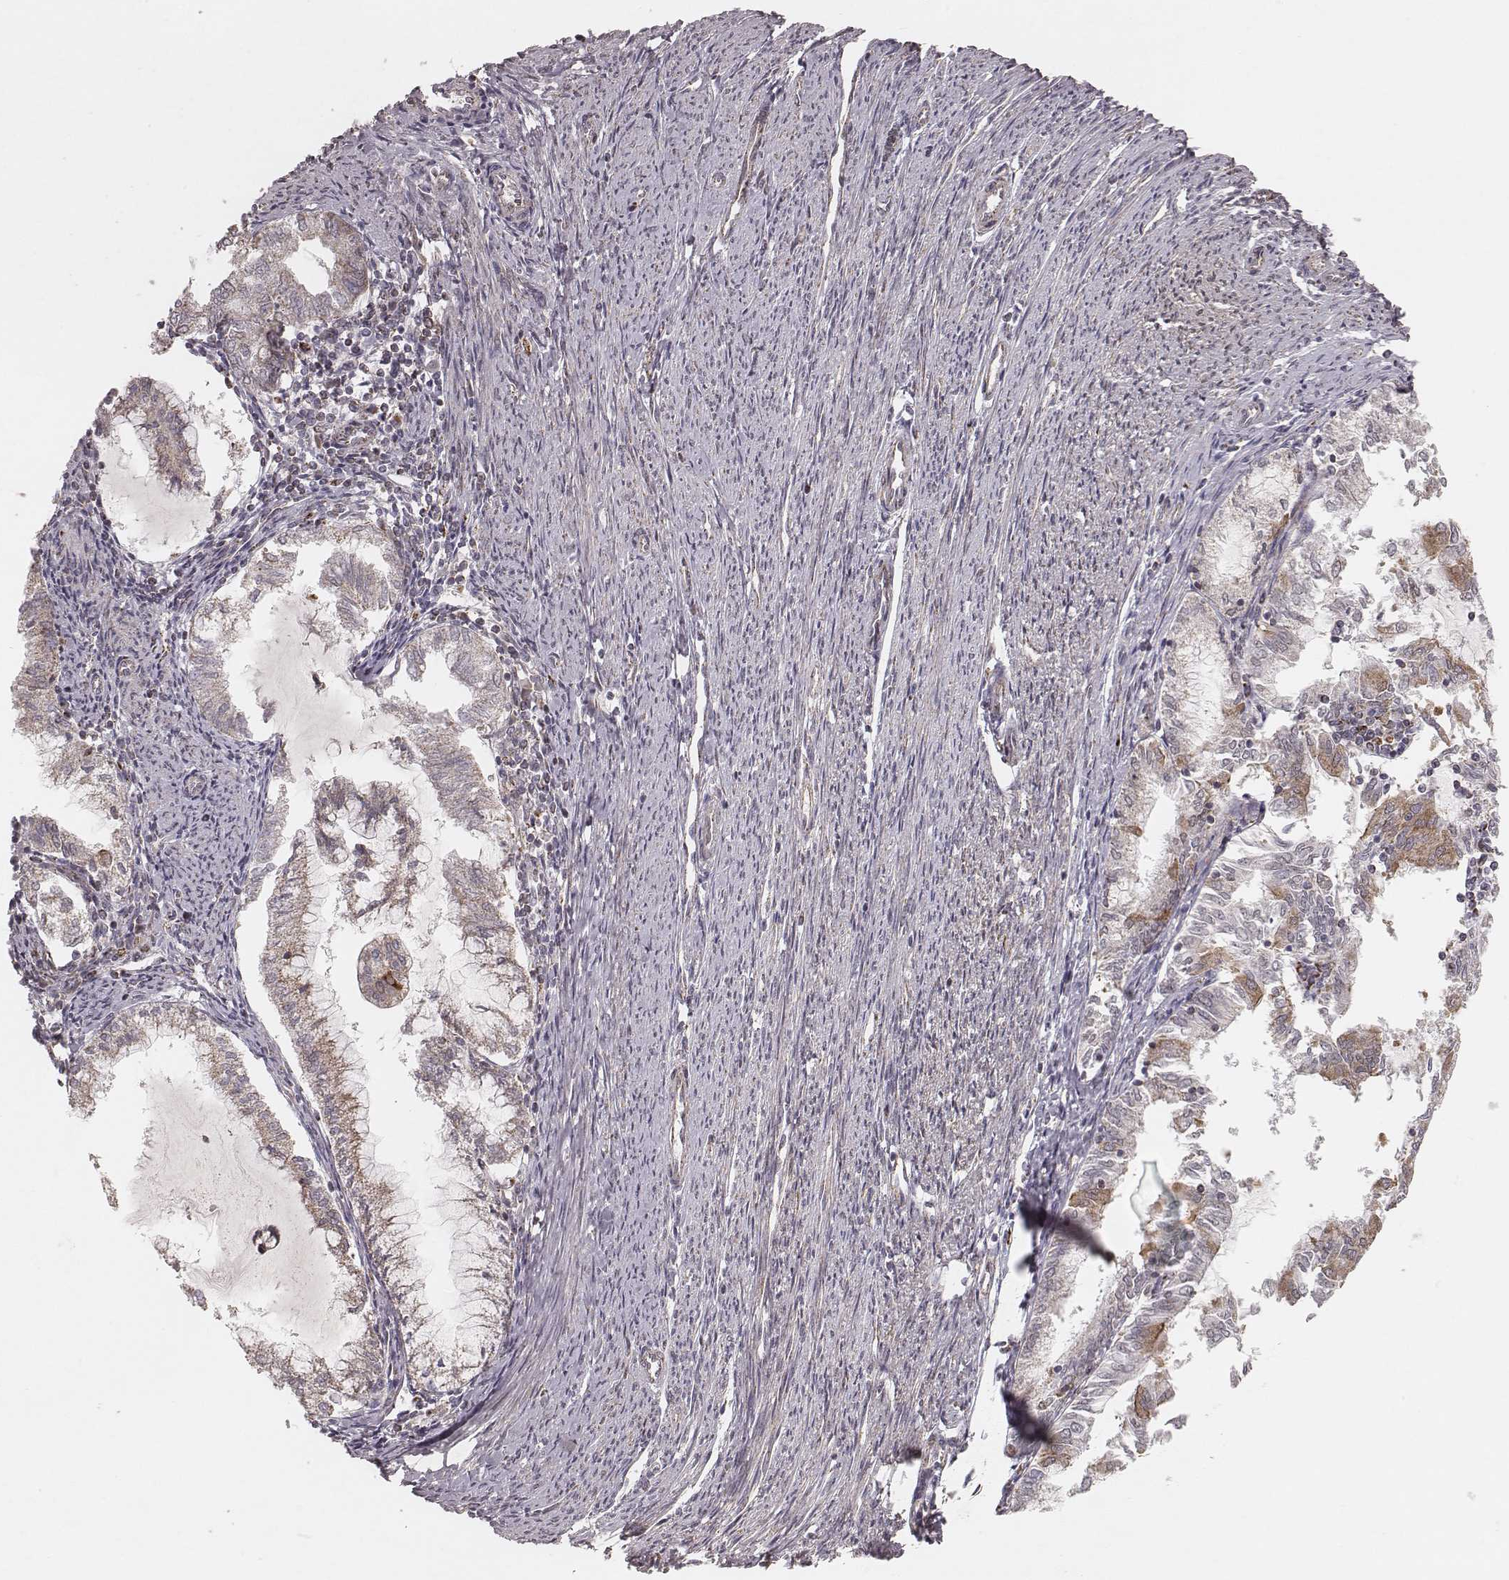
{"staining": {"intensity": "weak", "quantity": "25%-75%", "location": "cytoplasmic/membranous"}, "tissue": "endometrial cancer", "cell_type": "Tumor cells", "image_type": "cancer", "snomed": [{"axis": "morphology", "description": "Adenocarcinoma, NOS"}, {"axis": "topography", "description": "Endometrium"}], "caption": "IHC (DAB) staining of human adenocarcinoma (endometrial) displays weak cytoplasmic/membranous protein expression in approximately 25%-75% of tumor cells.", "gene": "NDUFA7", "patient": {"sex": "female", "age": 79}}